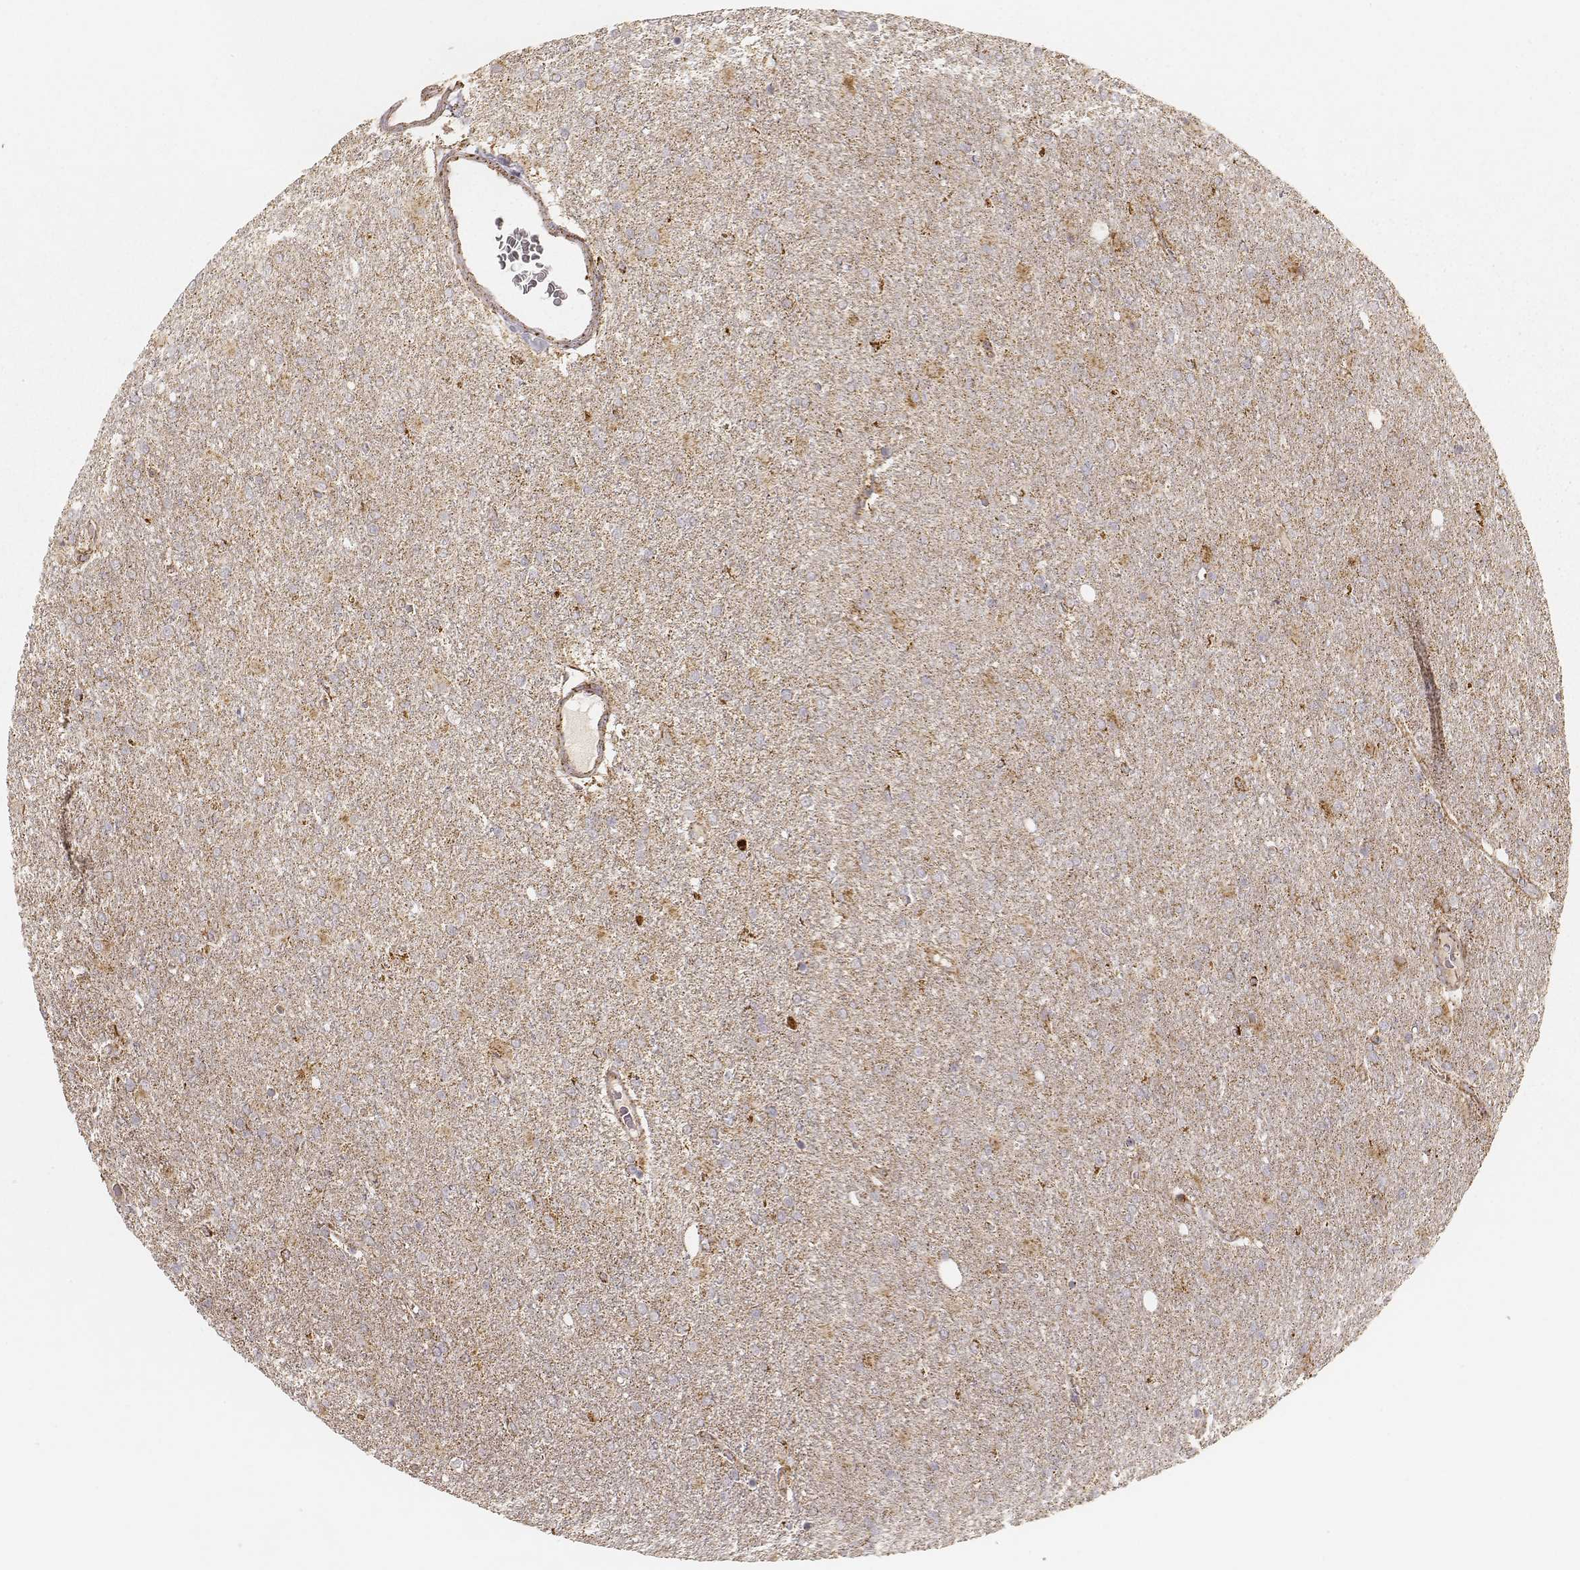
{"staining": {"intensity": "weak", "quantity": "25%-75%", "location": "cytoplasmic/membranous"}, "tissue": "glioma", "cell_type": "Tumor cells", "image_type": "cancer", "snomed": [{"axis": "morphology", "description": "Glioma, malignant, High grade"}, {"axis": "topography", "description": "Cerebral cortex"}], "caption": "The immunohistochemical stain highlights weak cytoplasmic/membranous positivity in tumor cells of glioma tissue.", "gene": "CS", "patient": {"sex": "male", "age": 70}}